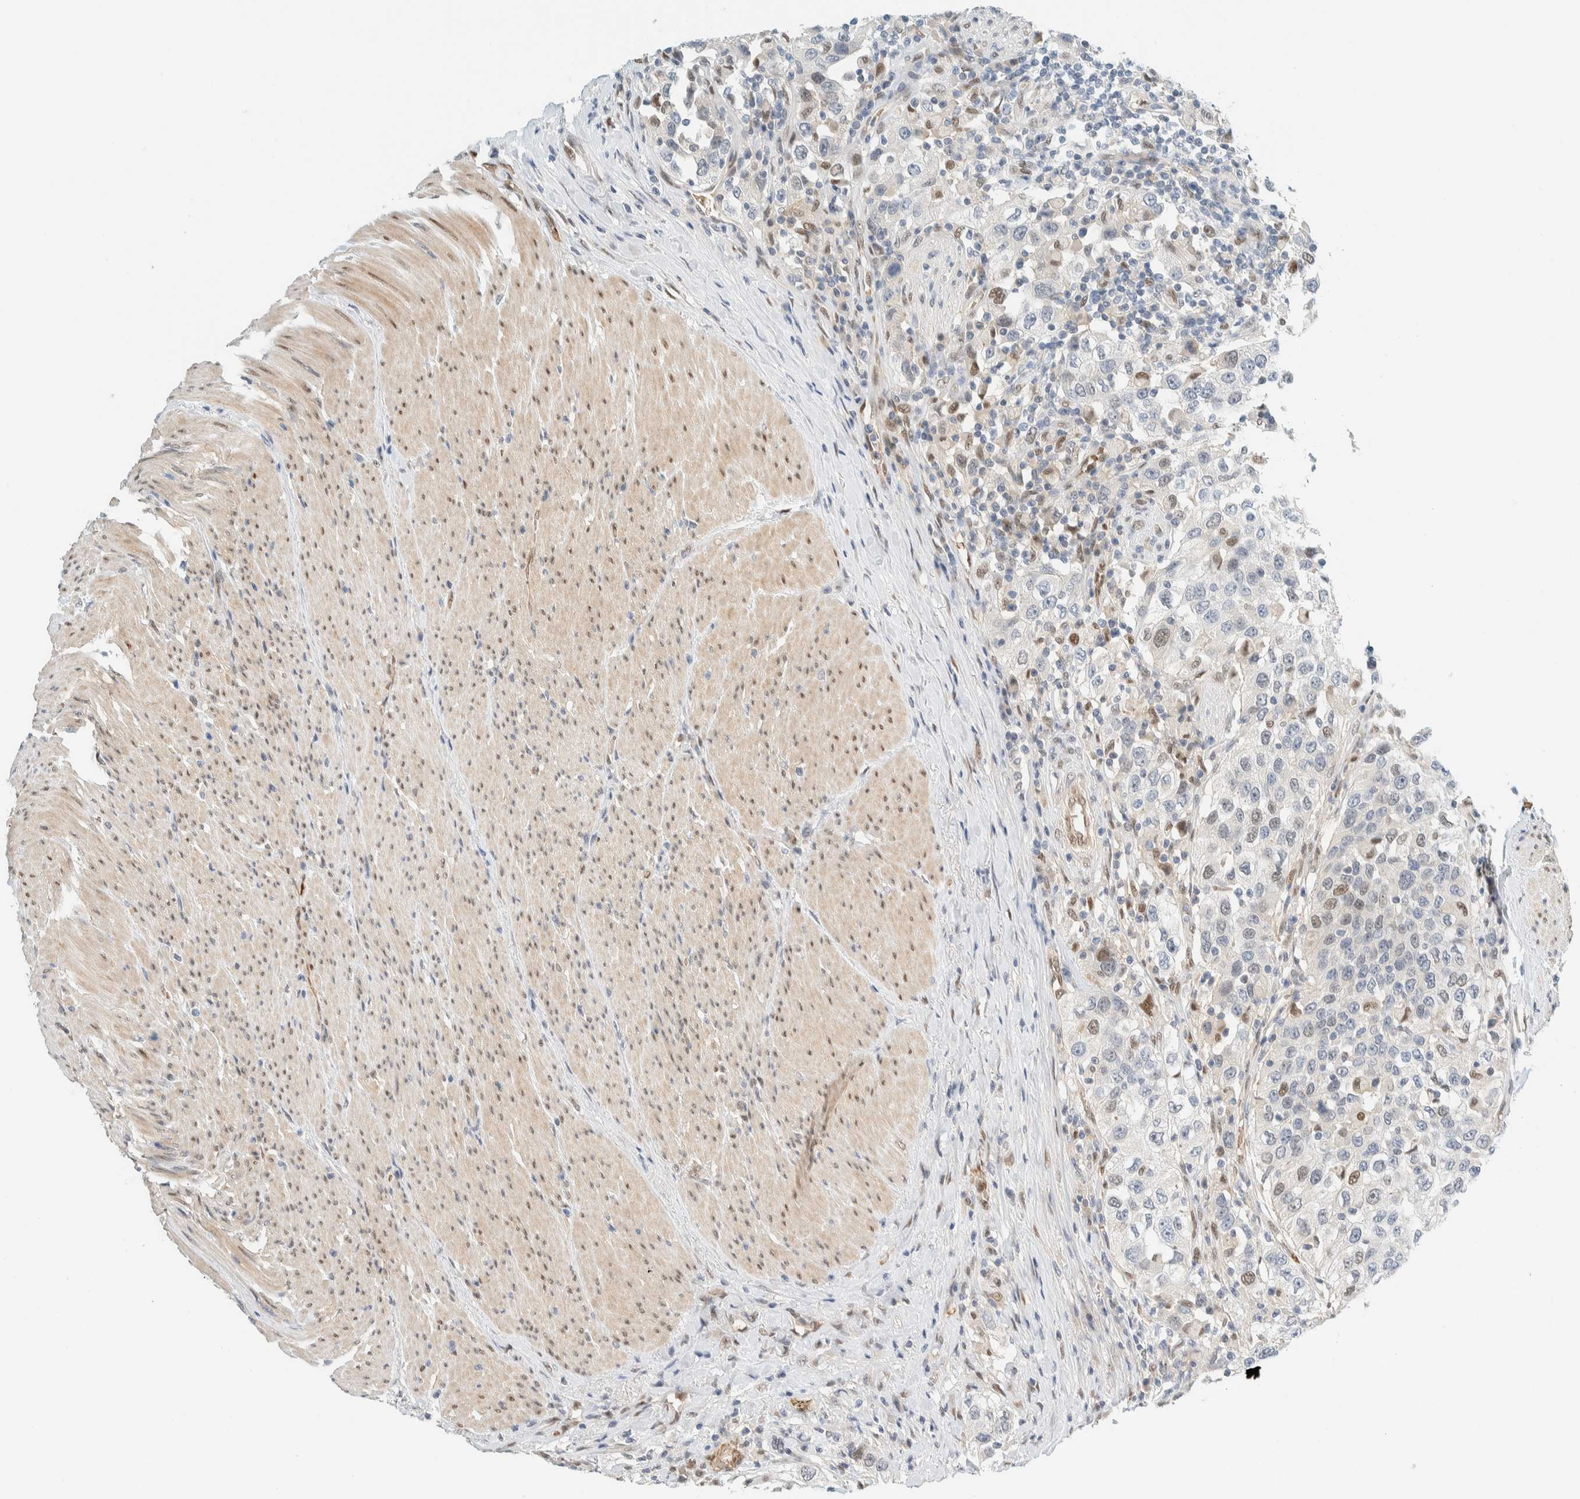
{"staining": {"intensity": "weak", "quantity": "<25%", "location": "nuclear"}, "tissue": "urothelial cancer", "cell_type": "Tumor cells", "image_type": "cancer", "snomed": [{"axis": "morphology", "description": "Urothelial carcinoma, High grade"}, {"axis": "topography", "description": "Urinary bladder"}], "caption": "This histopathology image is of urothelial cancer stained with IHC to label a protein in brown with the nuclei are counter-stained blue. There is no positivity in tumor cells.", "gene": "TSTD2", "patient": {"sex": "female", "age": 80}}